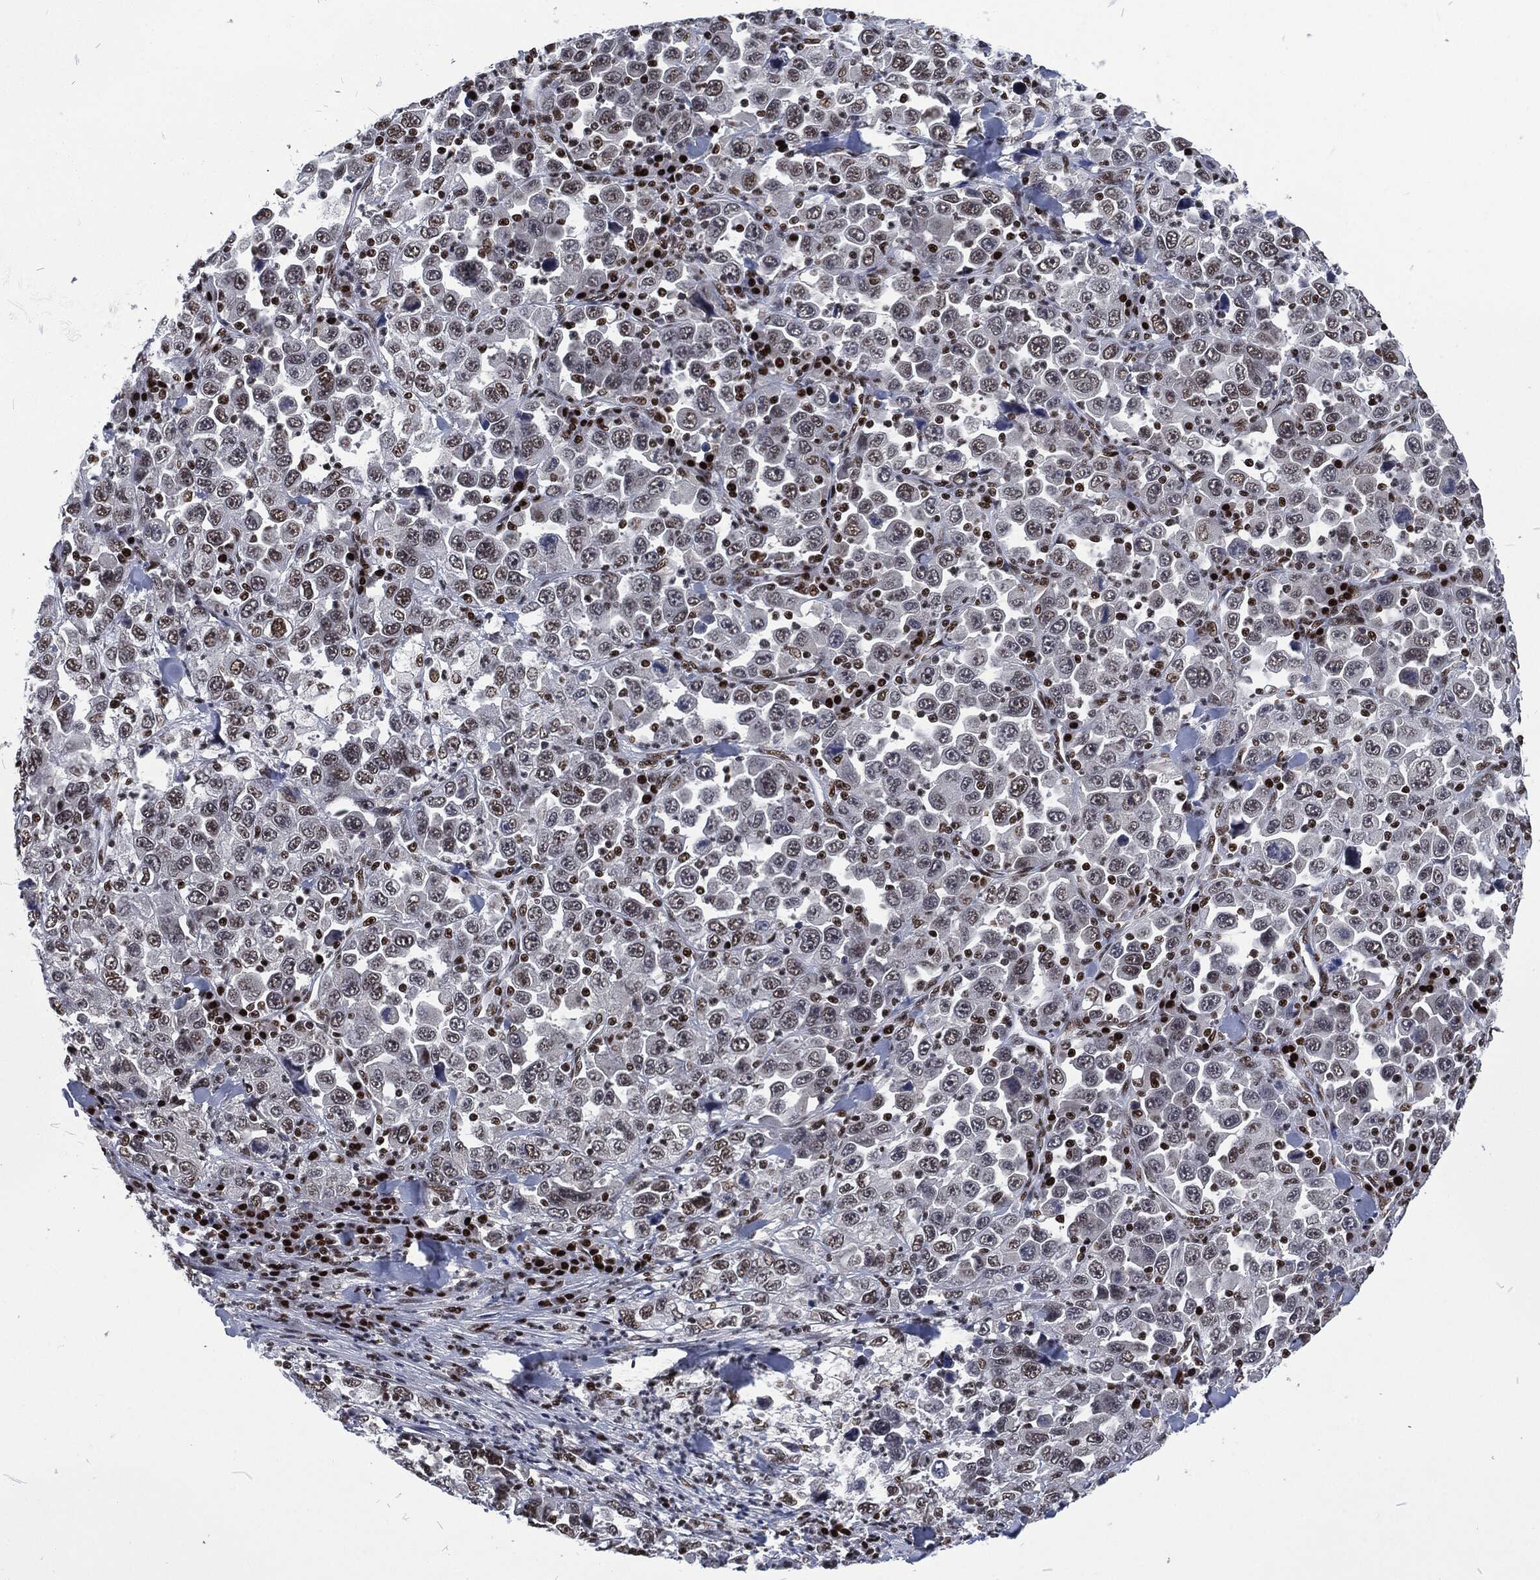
{"staining": {"intensity": "moderate", "quantity": "<25%", "location": "nuclear"}, "tissue": "stomach cancer", "cell_type": "Tumor cells", "image_type": "cancer", "snomed": [{"axis": "morphology", "description": "Normal tissue, NOS"}, {"axis": "morphology", "description": "Adenocarcinoma, NOS"}, {"axis": "topography", "description": "Stomach, upper"}, {"axis": "topography", "description": "Stomach"}], "caption": "Protein staining demonstrates moderate nuclear positivity in about <25% of tumor cells in stomach cancer (adenocarcinoma).", "gene": "DCPS", "patient": {"sex": "male", "age": 59}}